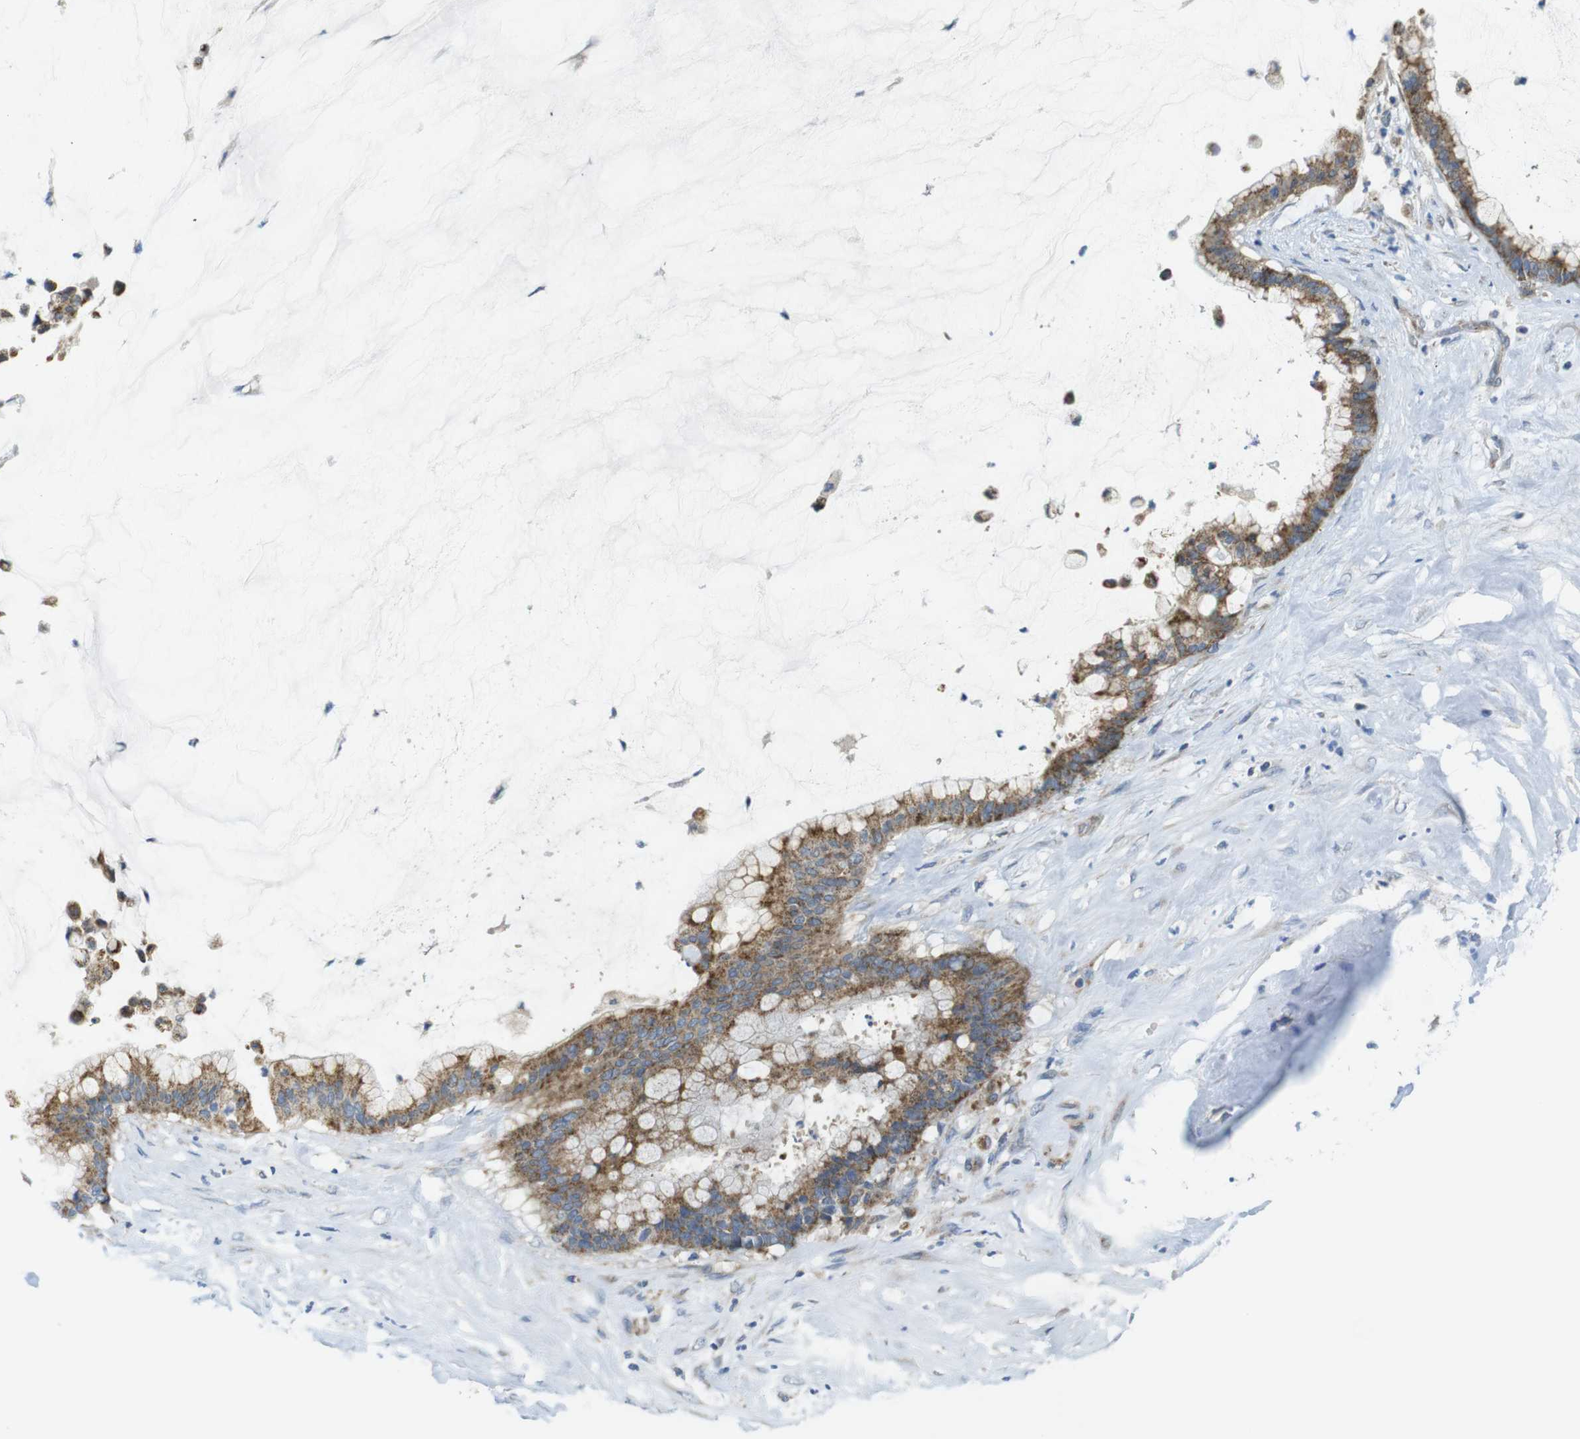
{"staining": {"intensity": "moderate", "quantity": ">75%", "location": "cytoplasmic/membranous"}, "tissue": "pancreatic cancer", "cell_type": "Tumor cells", "image_type": "cancer", "snomed": [{"axis": "morphology", "description": "Adenocarcinoma, NOS"}, {"axis": "topography", "description": "Pancreas"}], "caption": "This is an image of immunohistochemistry (IHC) staining of pancreatic cancer (adenocarcinoma), which shows moderate staining in the cytoplasmic/membranous of tumor cells.", "gene": "MARCHF1", "patient": {"sex": "male", "age": 41}}